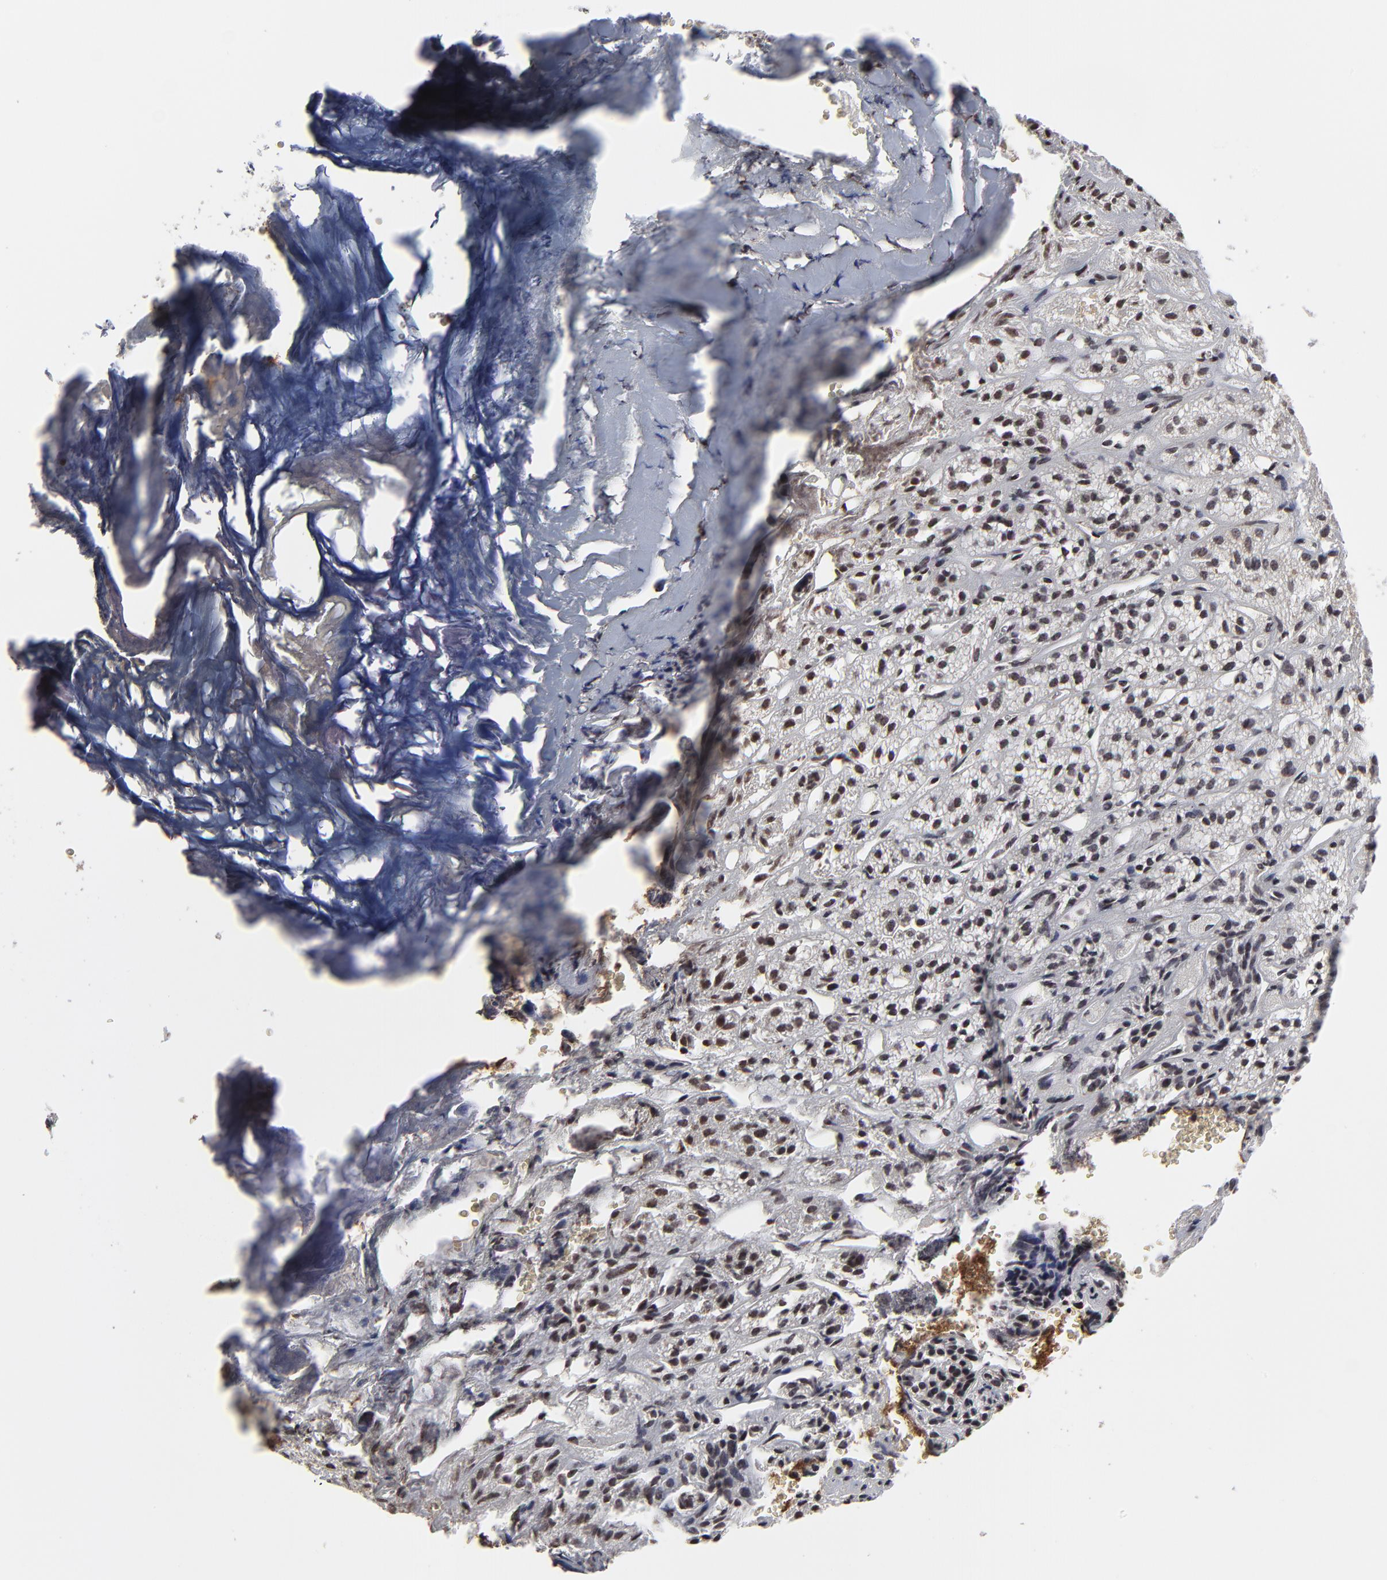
{"staining": {"intensity": "strong", "quantity": ">75%", "location": "nuclear"}, "tissue": "adrenal gland", "cell_type": "Glandular cells", "image_type": "normal", "snomed": [{"axis": "morphology", "description": "Normal tissue, NOS"}, {"axis": "topography", "description": "Adrenal gland"}], "caption": "Immunohistochemical staining of benign human adrenal gland reveals high levels of strong nuclear positivity in about >75% of glandular cells. Ihc stains the protein in brown and the nuclei are stained blue.", "gene": "ZNF777", "patient": {"sex": "female", "age": 71}}